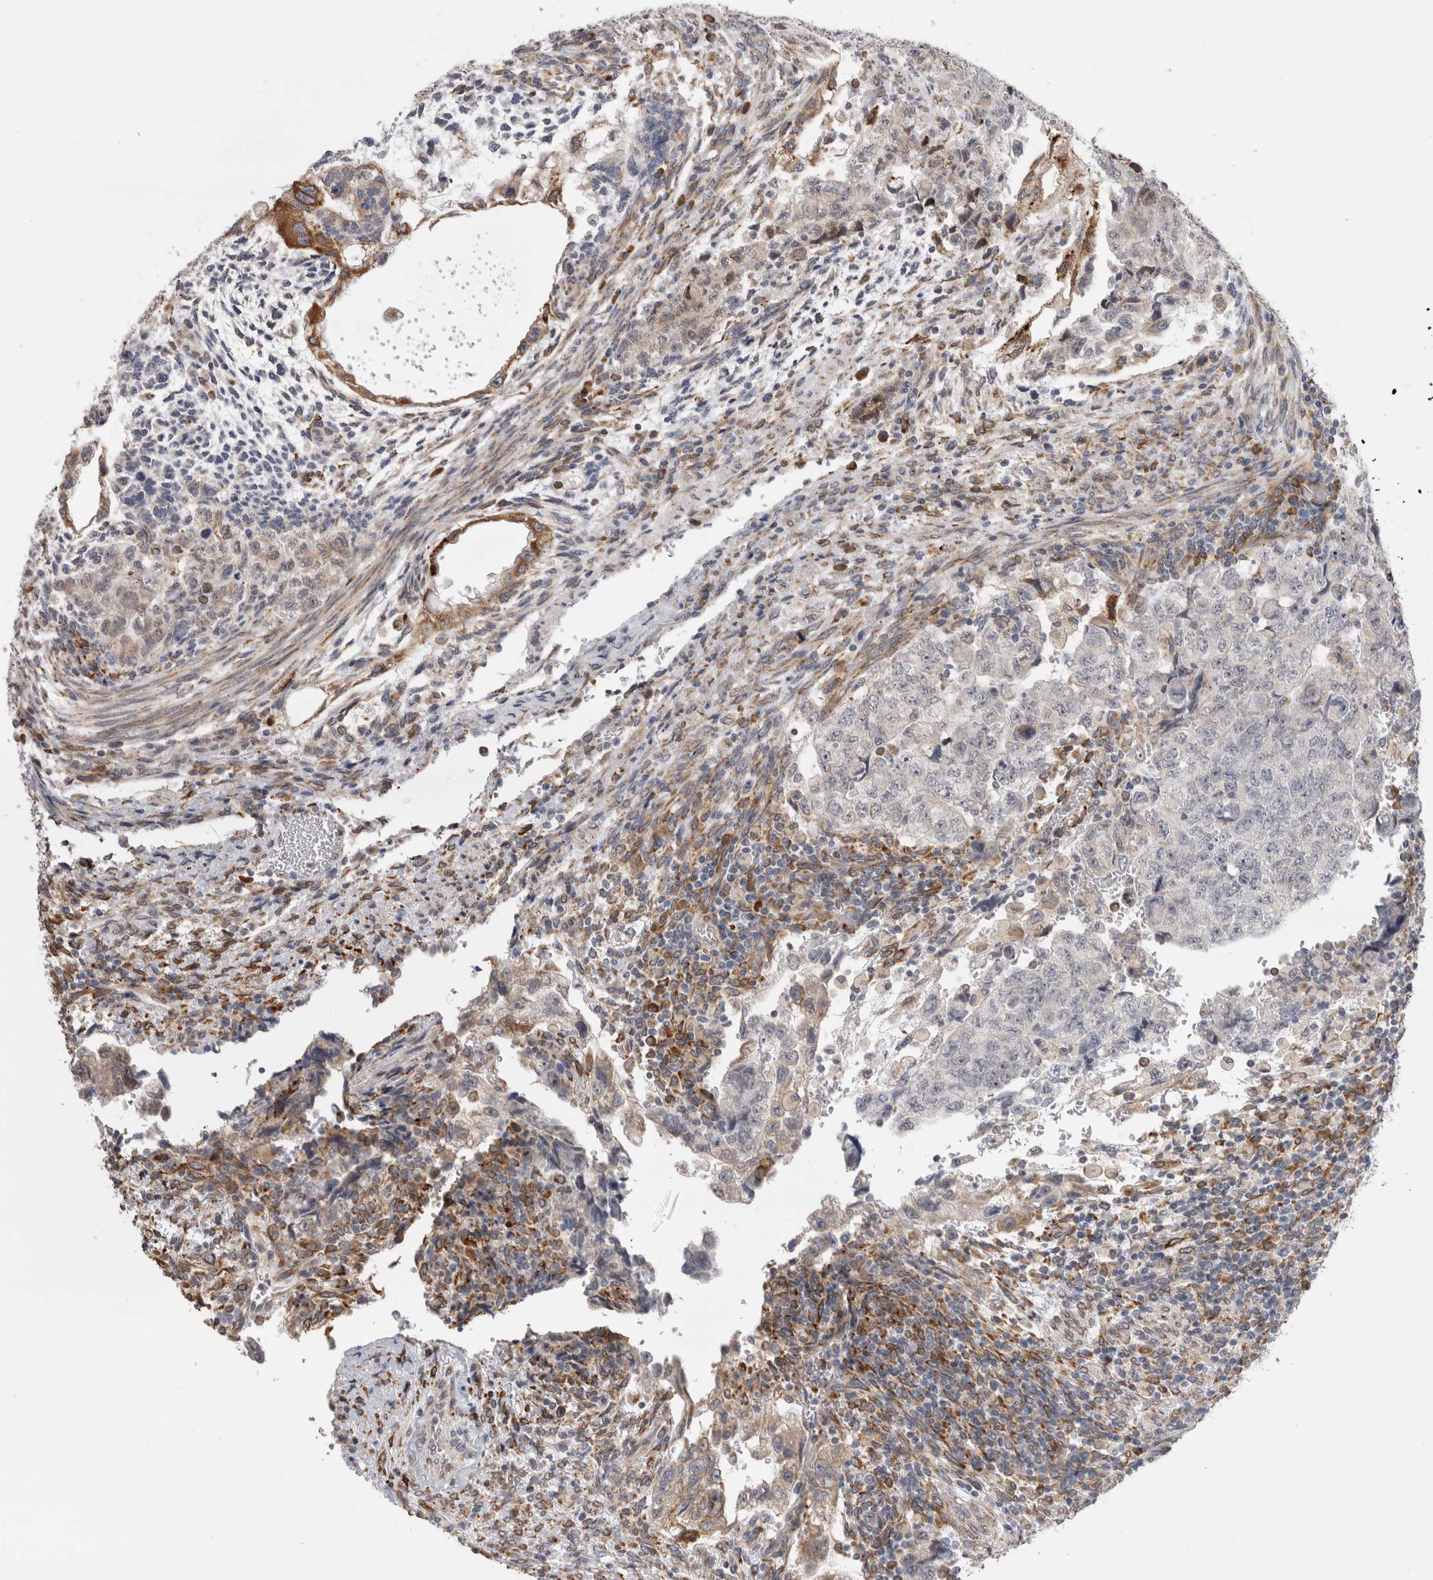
{"staining": {"intensity": "moderate", "quantity": "<25%", "location": "cytoplasmic/membranous"}, "tissue": "testis cancer", "cell_type": "Tumor cells", "image_type": "cancer", "snomed": [{"axis": "morphology", "description": "Normal tissue, NOS"}, {"axis": "morphology", "description": "Carcinoma, Embryonal, NOS"}, {"axis": "topography", "description": "Testis"}], "caption": "This is a micrograph of immunohistochemistry (IHC) staining of embryonal carcinoma (testis), which shows moderate staining in the cytoplasmic/membranous of tumor cells.", "gene": "VCPIP1", "patient": {"sex": "male", "age": 36}}